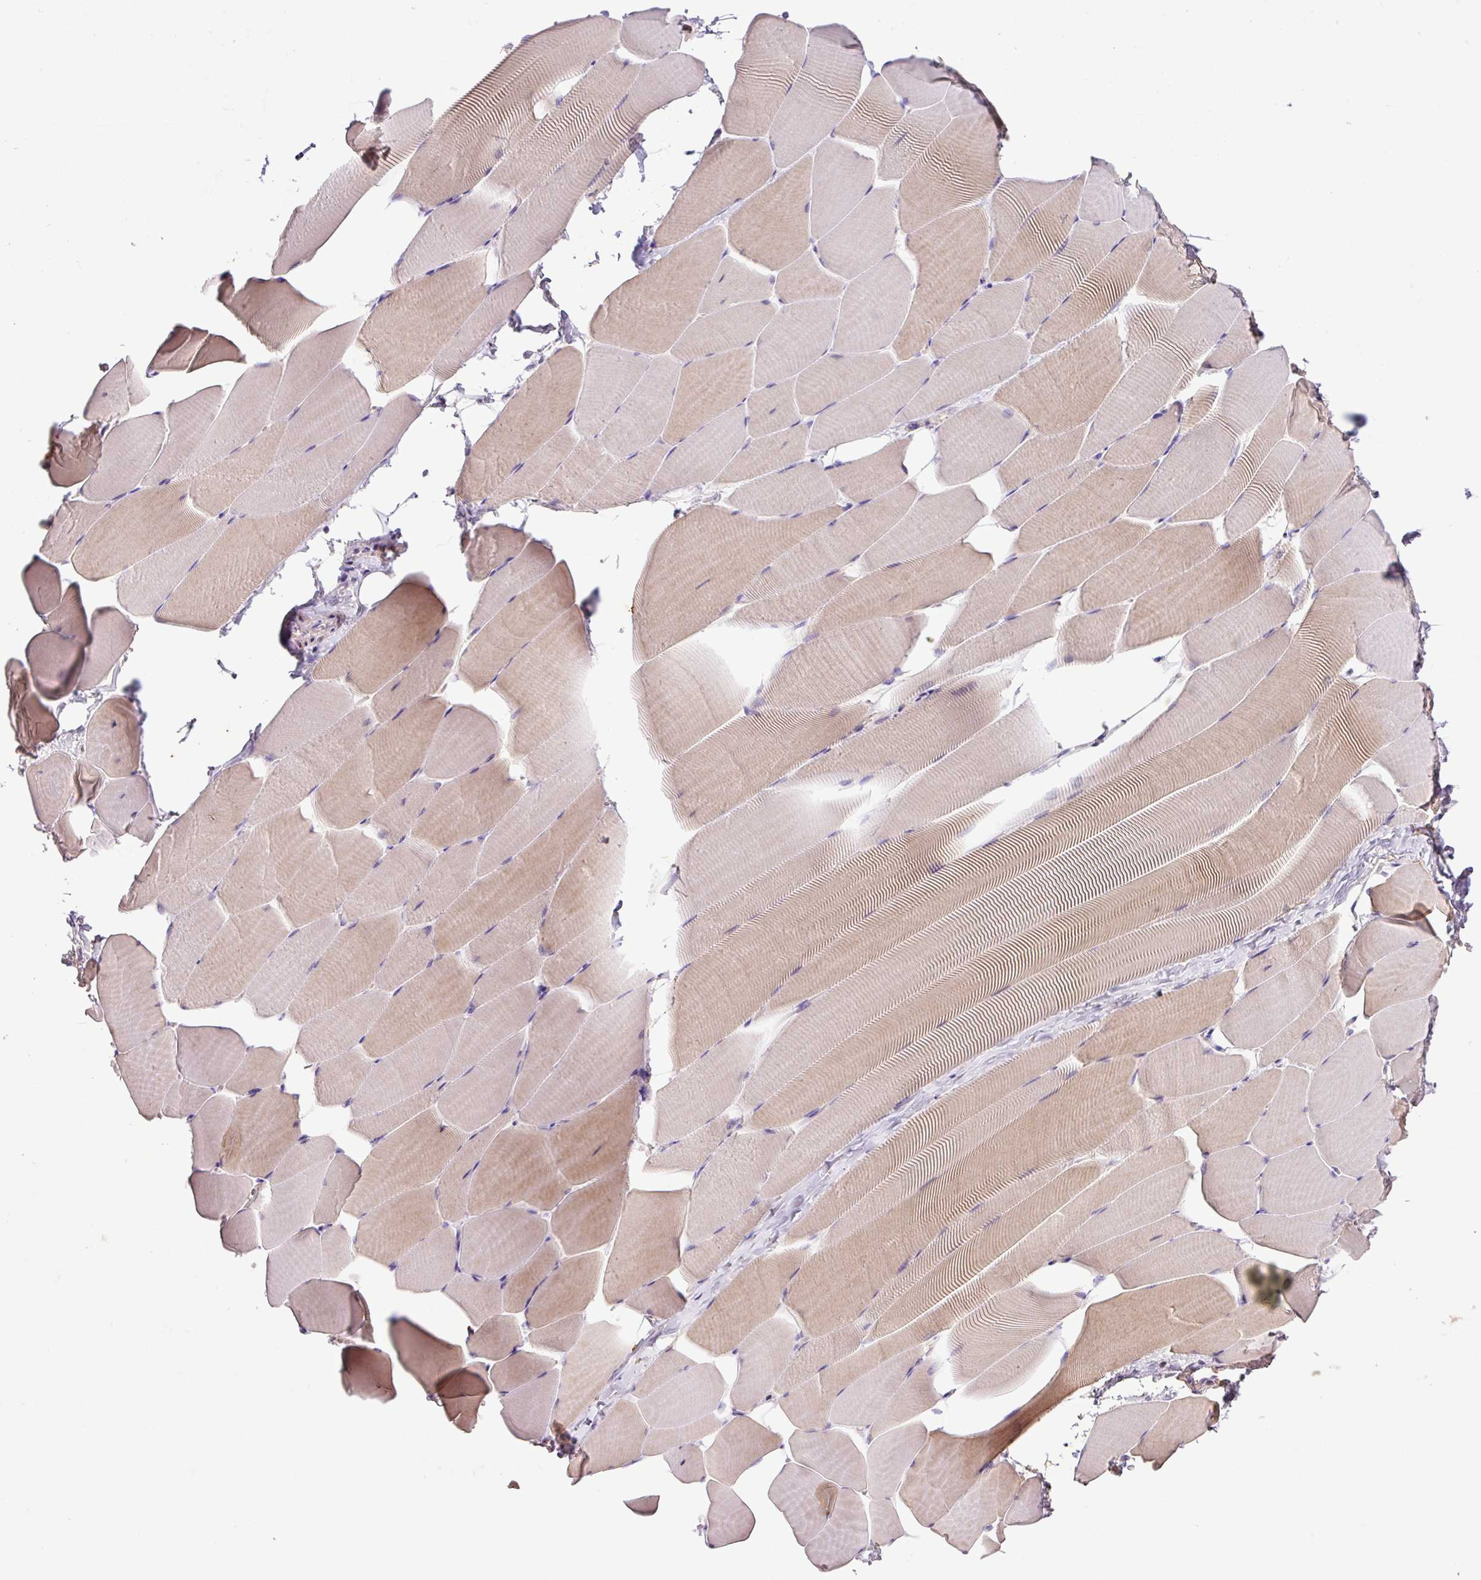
{"staining": {"intensity": "weak", "quantity": "25%-75%", "location": "cytoplasmic/membranous"}, "tissue": "skeletal muscle", "cell_type": "Myocytes", "image_type": "normal", "snomed": [{"axis": "morphology", "description": "Normal tissue, NOS"}, {"axis": "topography", "description": "Skeletal muscle"}], "caption": "Protein staining of normal skeletal muscle displays weak cytoplasmic/membranous expression in approximately 25%-75% of myocytes. Ihc stains the protein in brown and the nuclei are stained blue.", "gene": "AGR3", "patient": {"sex": "male", "age": 25}}